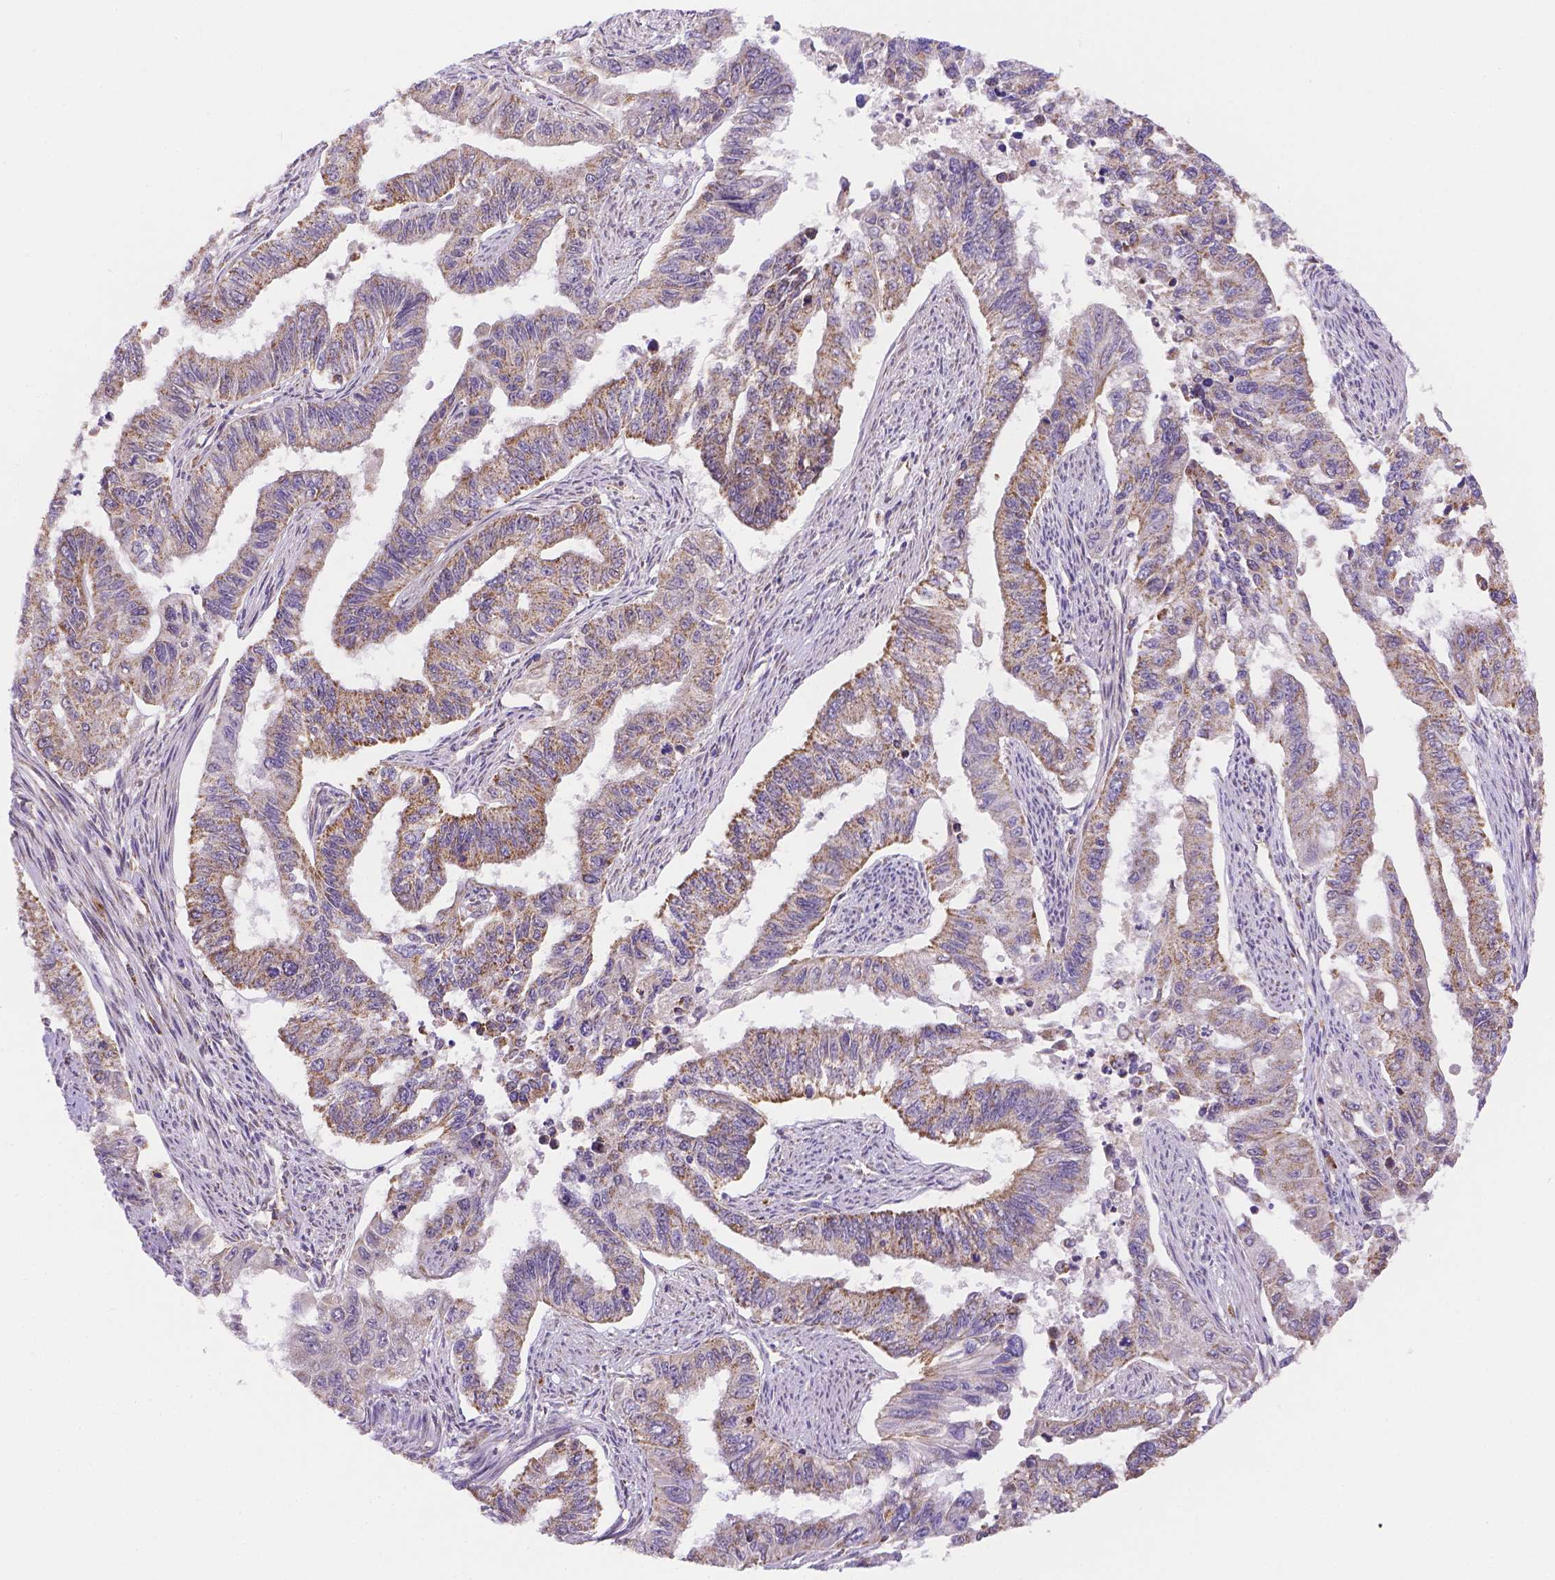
{"staining": {"intensity": "moderate", "quantity": ">75%", "location": "cytoplasmic/membranous"}, "tissue": "endometrial cancer", "cell_type": "Tumor cells", "image_type": "cancer", "snomed": [{"axis": "morphology", "description": "Adenocarcinoma, NOS"}, {"axis": "topography", "description": "Uterus"}], "caption": "This photomicrograph displays IHC staining of human endometrial cancer (adenocarcinoma), with medium moderate cytoplasmic/membranous positivity in about >75% of tumor cells.", "gene": "CYYR1", "patient": {"sex": "female", "age": 59}}